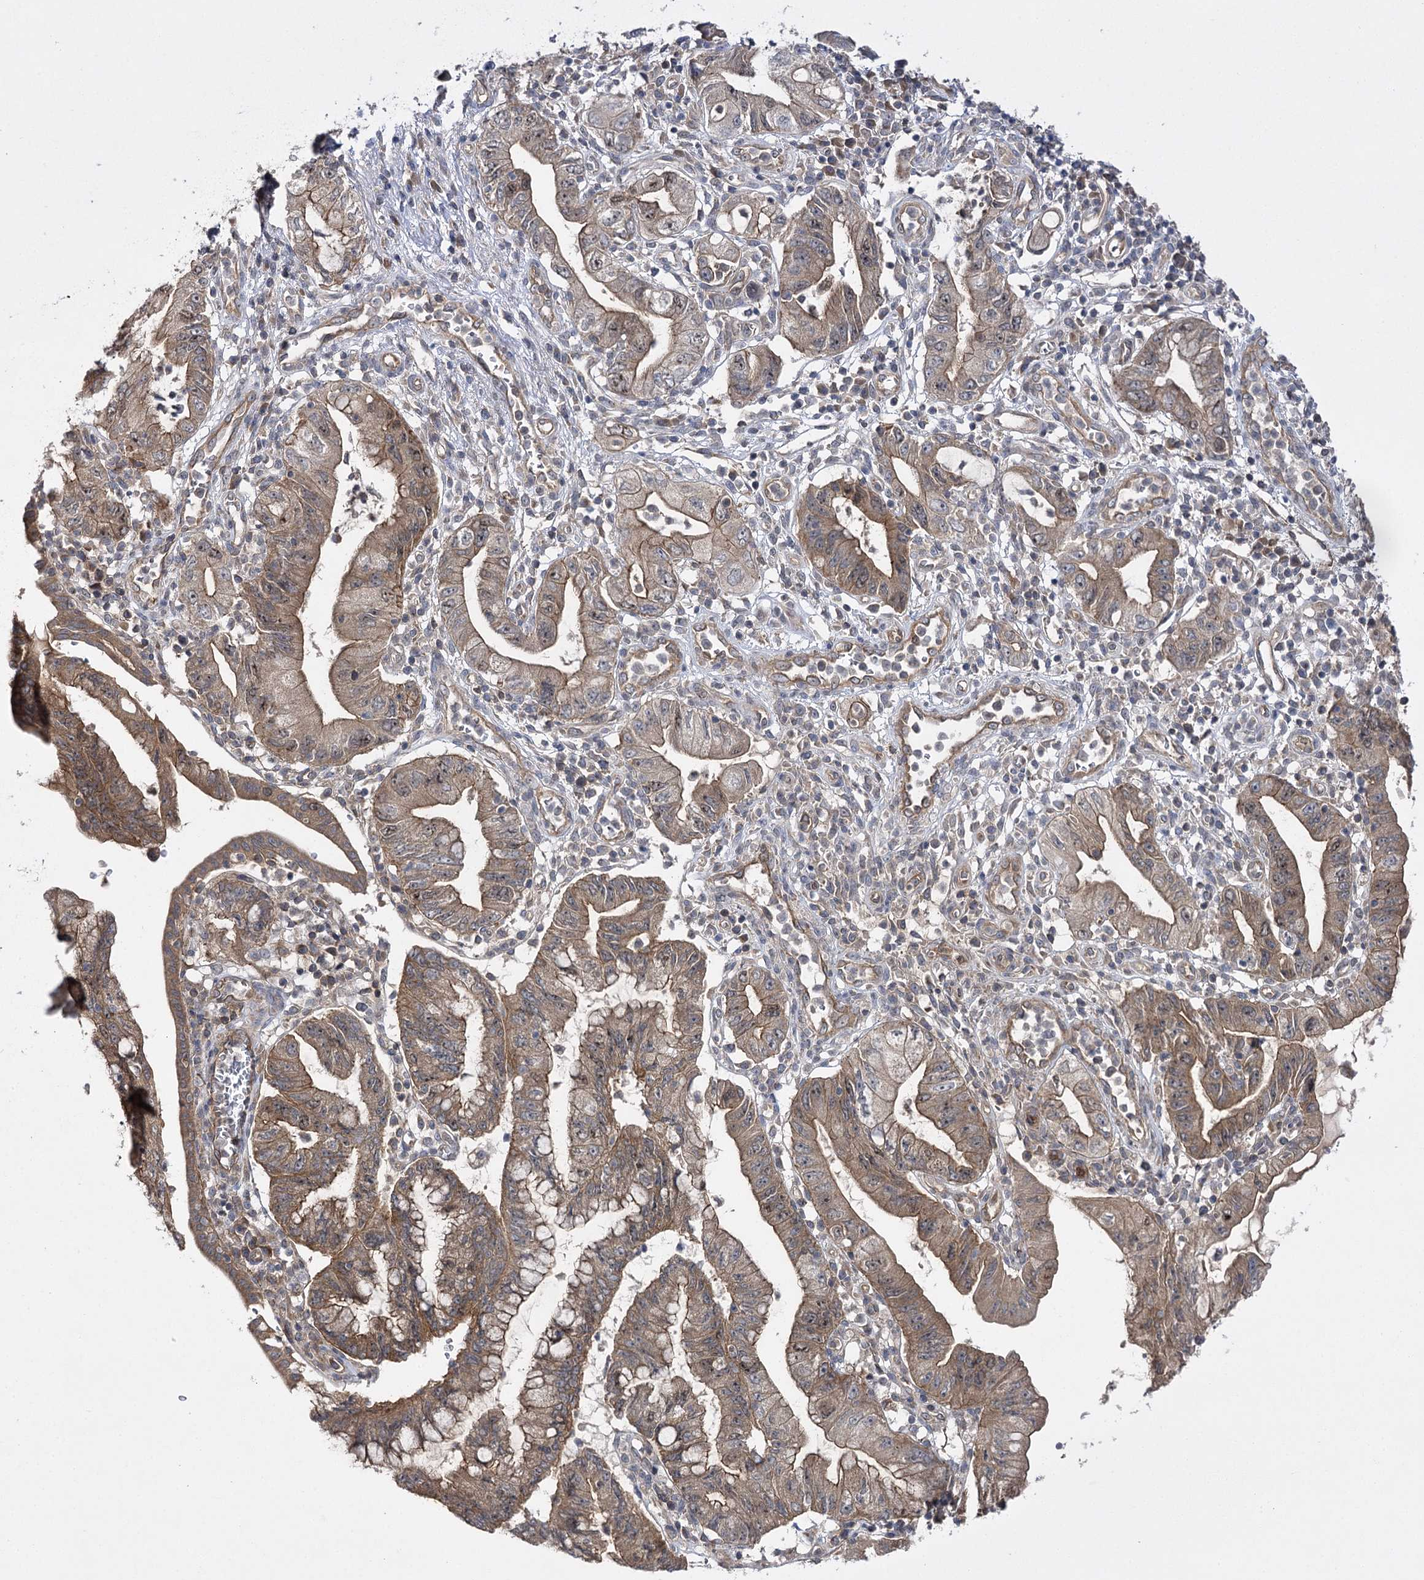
{"staining": {"intensity": "moderate", "quantity": ">75%", "location": "cytoplasmic/membranous"}, "tissue": "pancreatic cancer", "cell_type": "Tumor cells", "image_type": "cancer", "snomed": [{"axis": "morphology", "description": "Adenocarcinoma, NOS"}, {"axis": "topography", "description": "Pancreas"}], "caption": "Approximately >75% of tumor cells in pancreatic cancer demonstrate moderate cytoplasmic/membranous protein expression as visualized by brown immunohistochemical staining.", "gene": "BCR", "patient": {"sex": "female", "age": 73}}